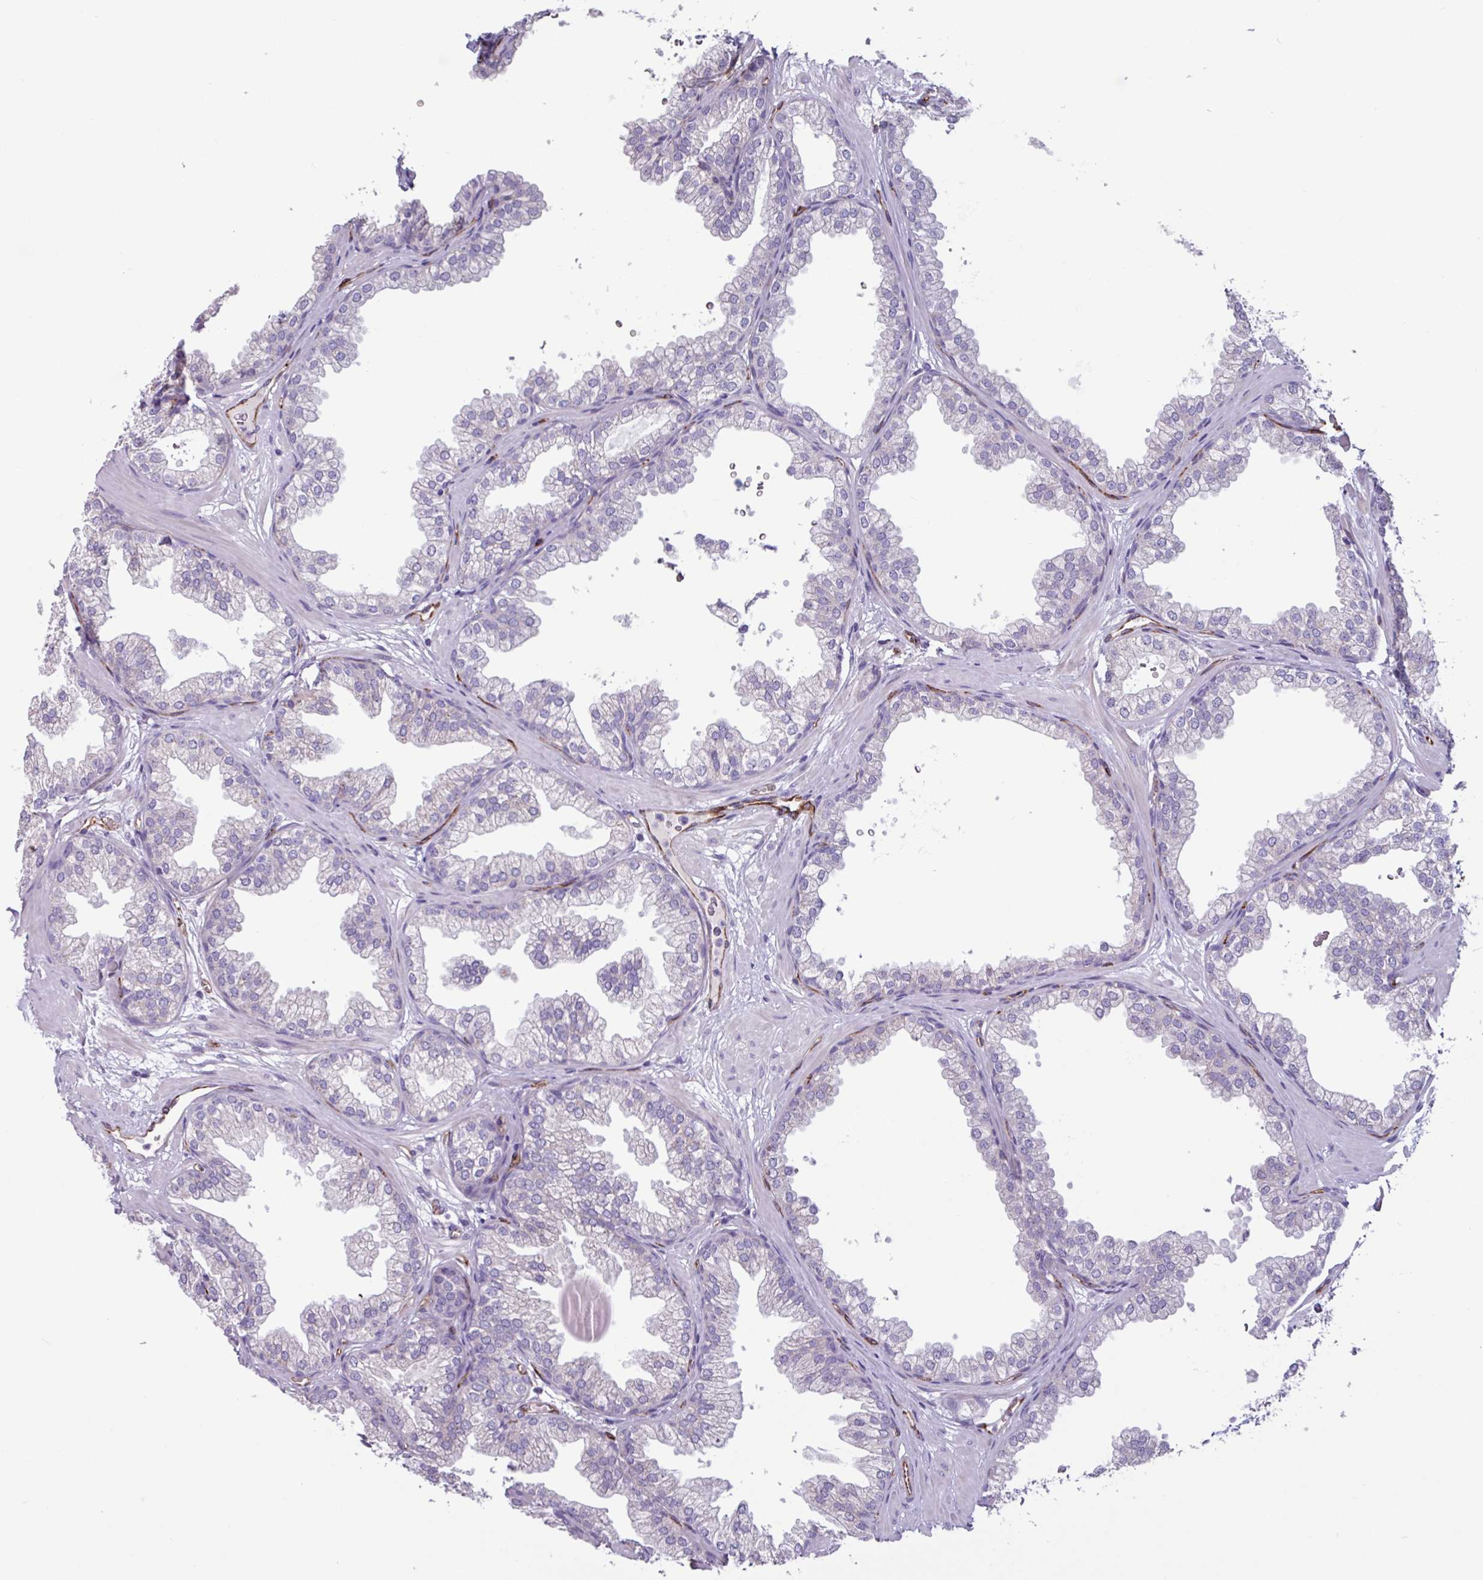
{"staining": {"intensity": "negative", "quantity": "none", "location": "none"}, "tissue": "prostate", "cell_type": "Glandular cells", "image_type": "normal", "snomed": [{"axis": "morphology", "description": "Normal tissue, NOS"}, {"axis": "topography", "description": "Prostate"}], "caption": "Immunohistochemistry (IHC) micrograph of unremarkable prostate: human prostate stained with DAB (3,3'-diaminobenzidine) reveals no significant protein staining in glandular cells.", "gene": "BTD", "patient": {"sex": "male", "age": 37}}